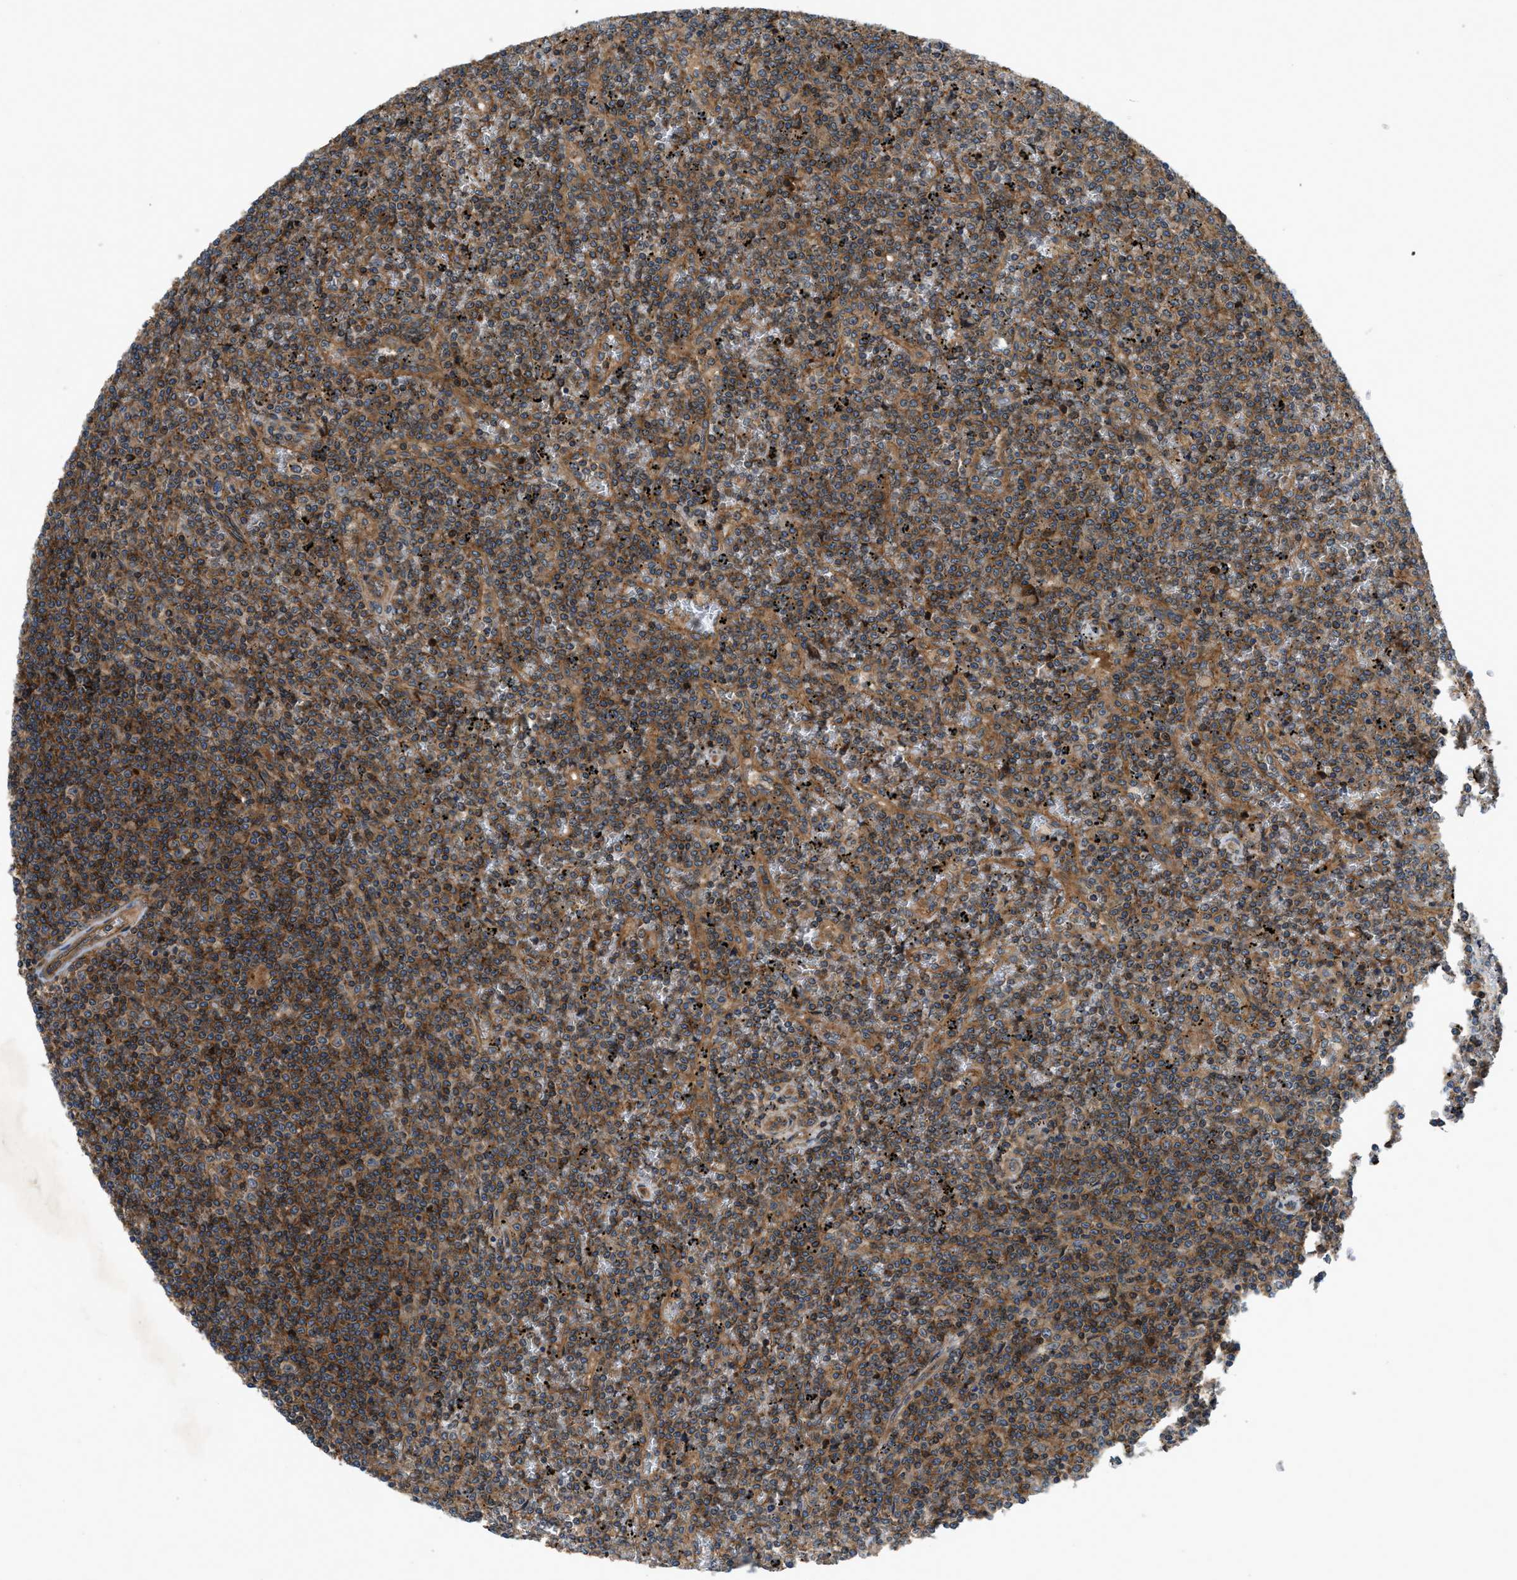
{"staining": {"intensity": "moderate", "quantity": ">75%", "location": "cytoplasmic/membranous"}, "tissue": "lymphoma", "cell_type": "Tumor cells", "image_type": "cancer", "snomed": [{"axis": "morphology", "description": "Malignant lymphoma, non-Hodgkin's type, Low grade"}, {"axis": "topography", "description": "Spleen"}], "caption": "DAB immunohistochemical staining of low-grade malignant lymphoma, non-Hodgkin's type exhibits moderate cytoplasmic/membranous protein expression in about >75% of tumor cells.", "gene": "CNNM3", "patient": {"sex": "female", "age": 19}}